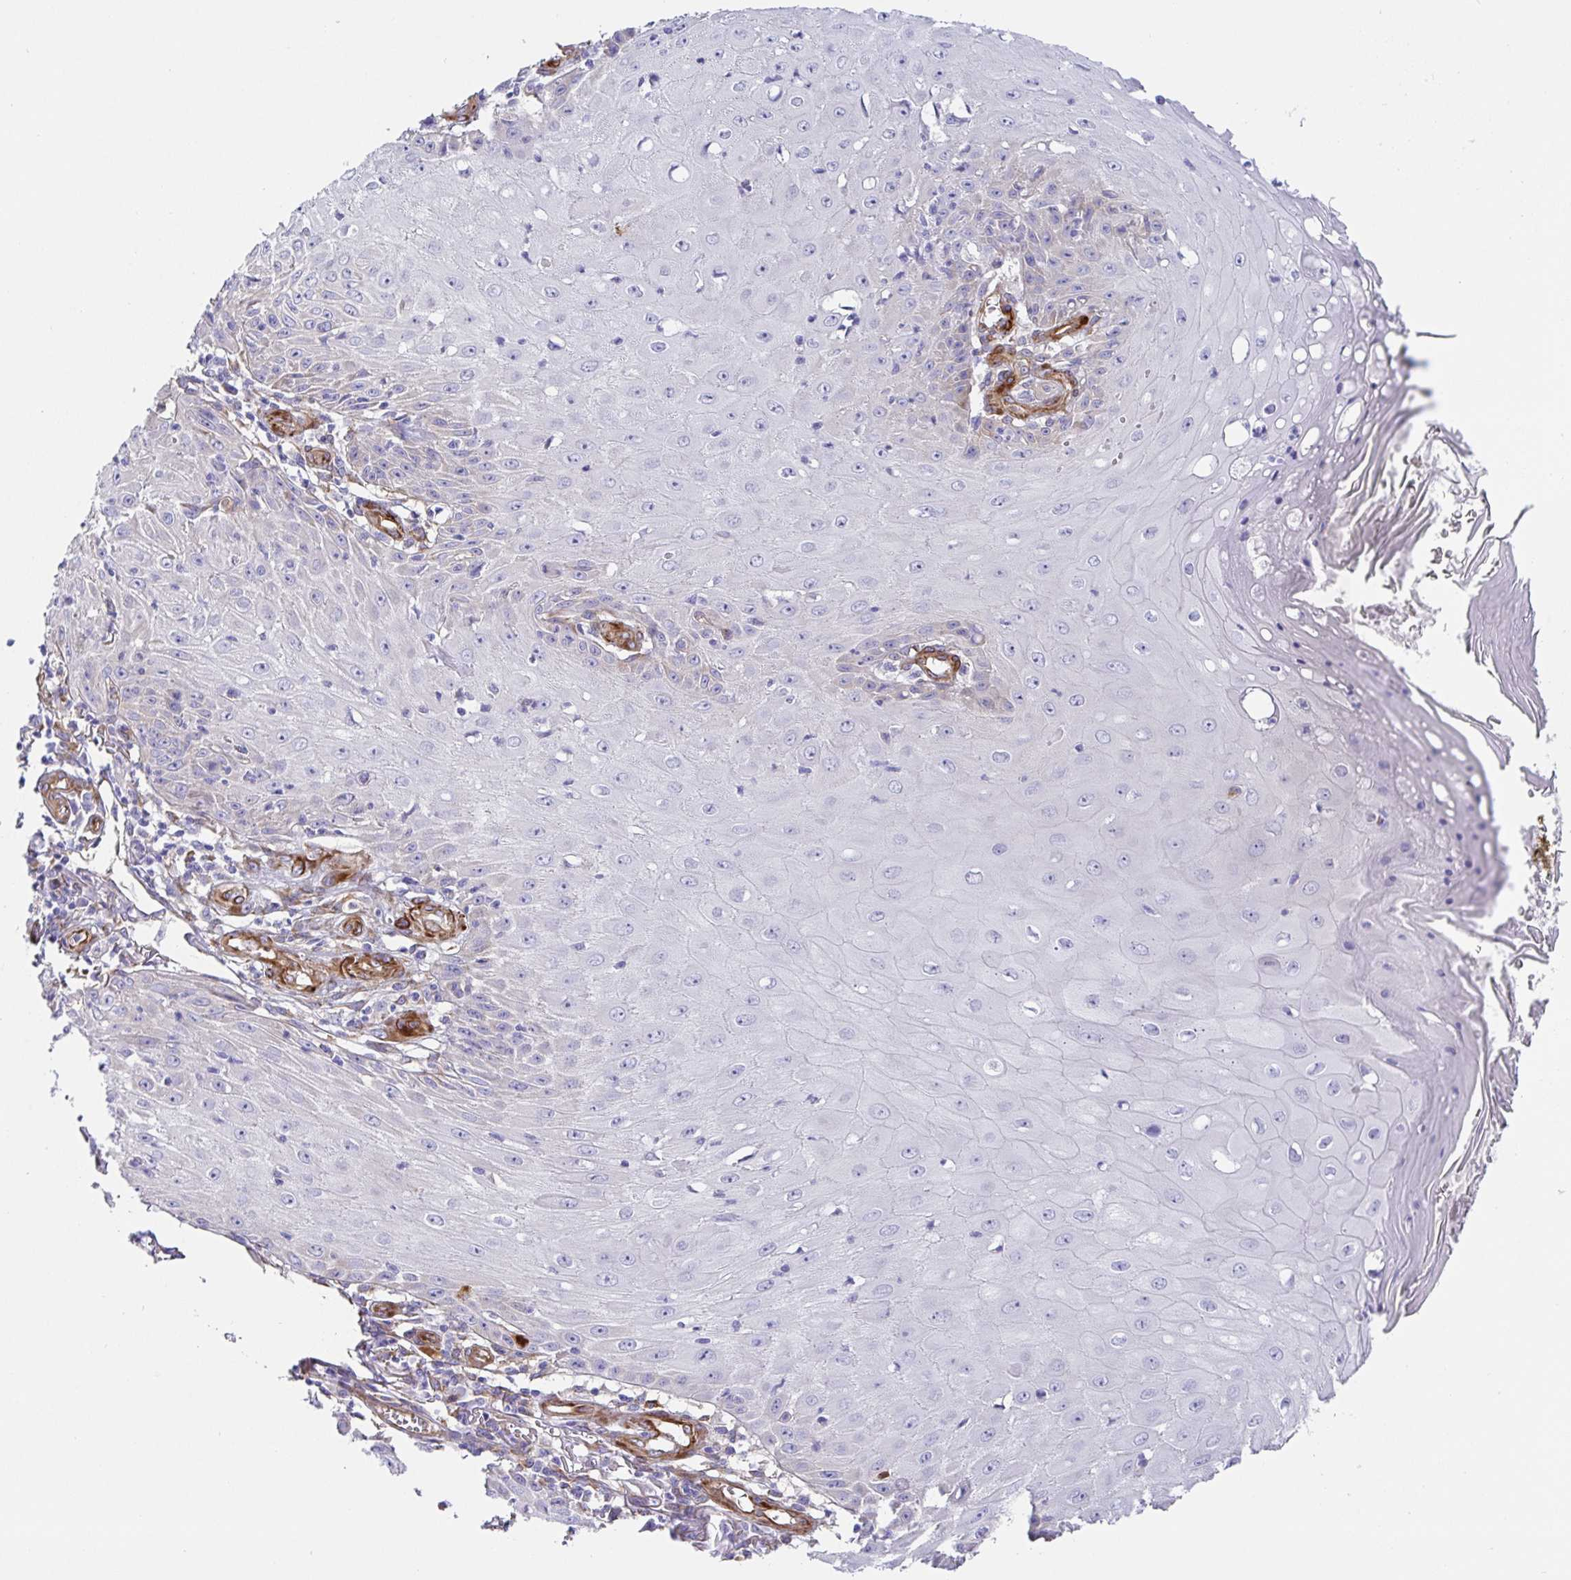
{"staining": {"intensity": "negative", "quantity": "none", "location": "none"}, "tissue": "skin cancer", "cell_type": "Tumor cells", "image_type": "cancer", "snomed": [{"axis": "morphology", "description": "Squamous cell carcinoma, NOS"}, {"axis": "topography", "description": "Skin"}], "caption": "A histopathology image of human skin cancer (squamous cell carcinoma) is negative for staining in tumor cells. Nuclei are stained in blue.", "gene": "DOCK1", "patient": {"sex": "female", "age": 73}}